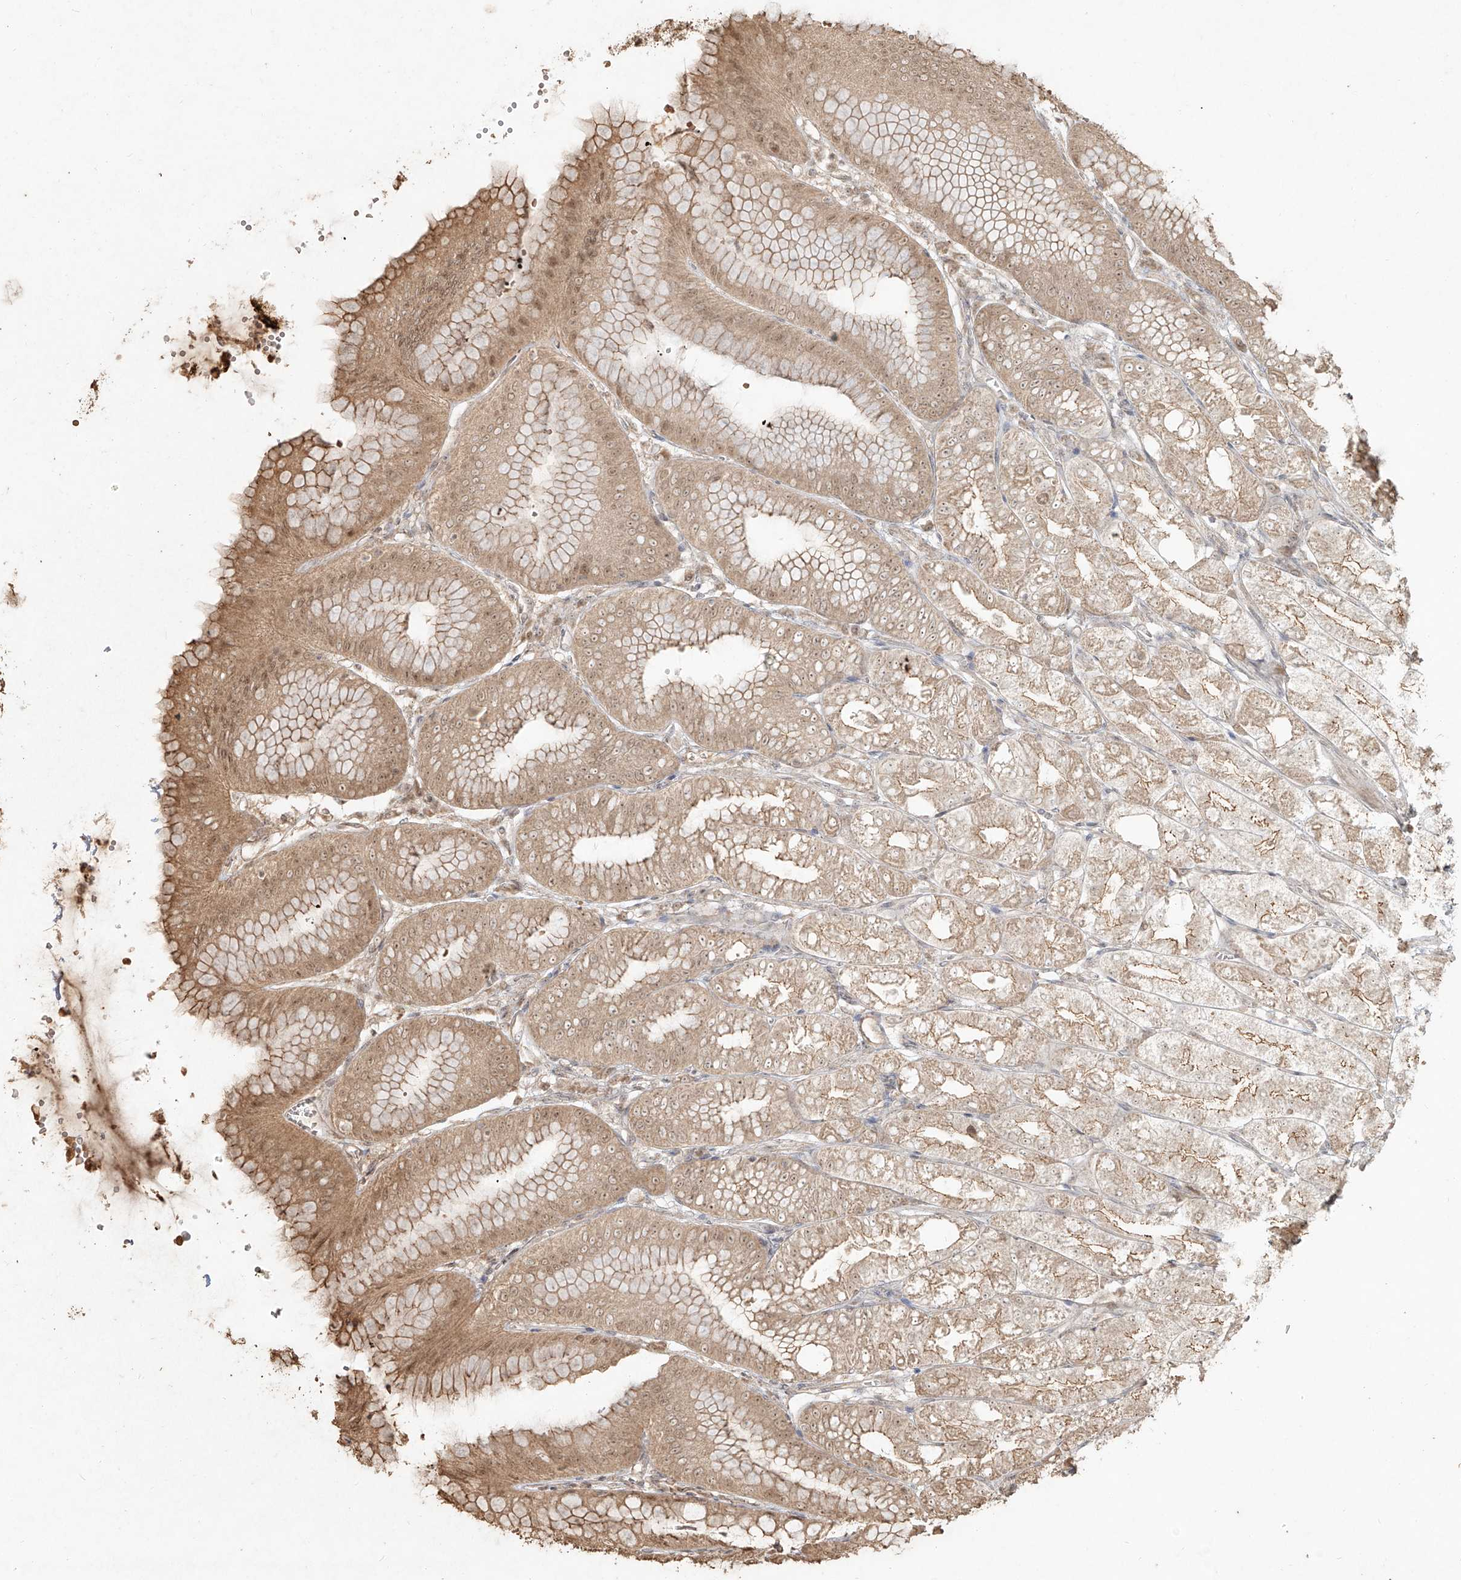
{"staining": {"intensity": "moderate", "quantity": "25%-75%", "location": "cytoplasmic/membranous,nuclear"}, "tissue": "stomach", "cell_type": "Glandular cells", "image_type": "normal", "snomed": [{"axis": "morphology", "description": "Normal tissue, NOS"}, {"axis": "topography", "description": "Stomach, lower"}], "caption": "High-magnification brightfield microscopy of benign stomach stained with DAB (brown) and counterstained with hematoxylin (blue). glandular cells exhibit moderate cytoplasmic/membranous,nuclear positivity is appreciated in approximately25%-75% of cells.", "gene": "UBE2K", "patient": {"sex": "male", "age": 71}}